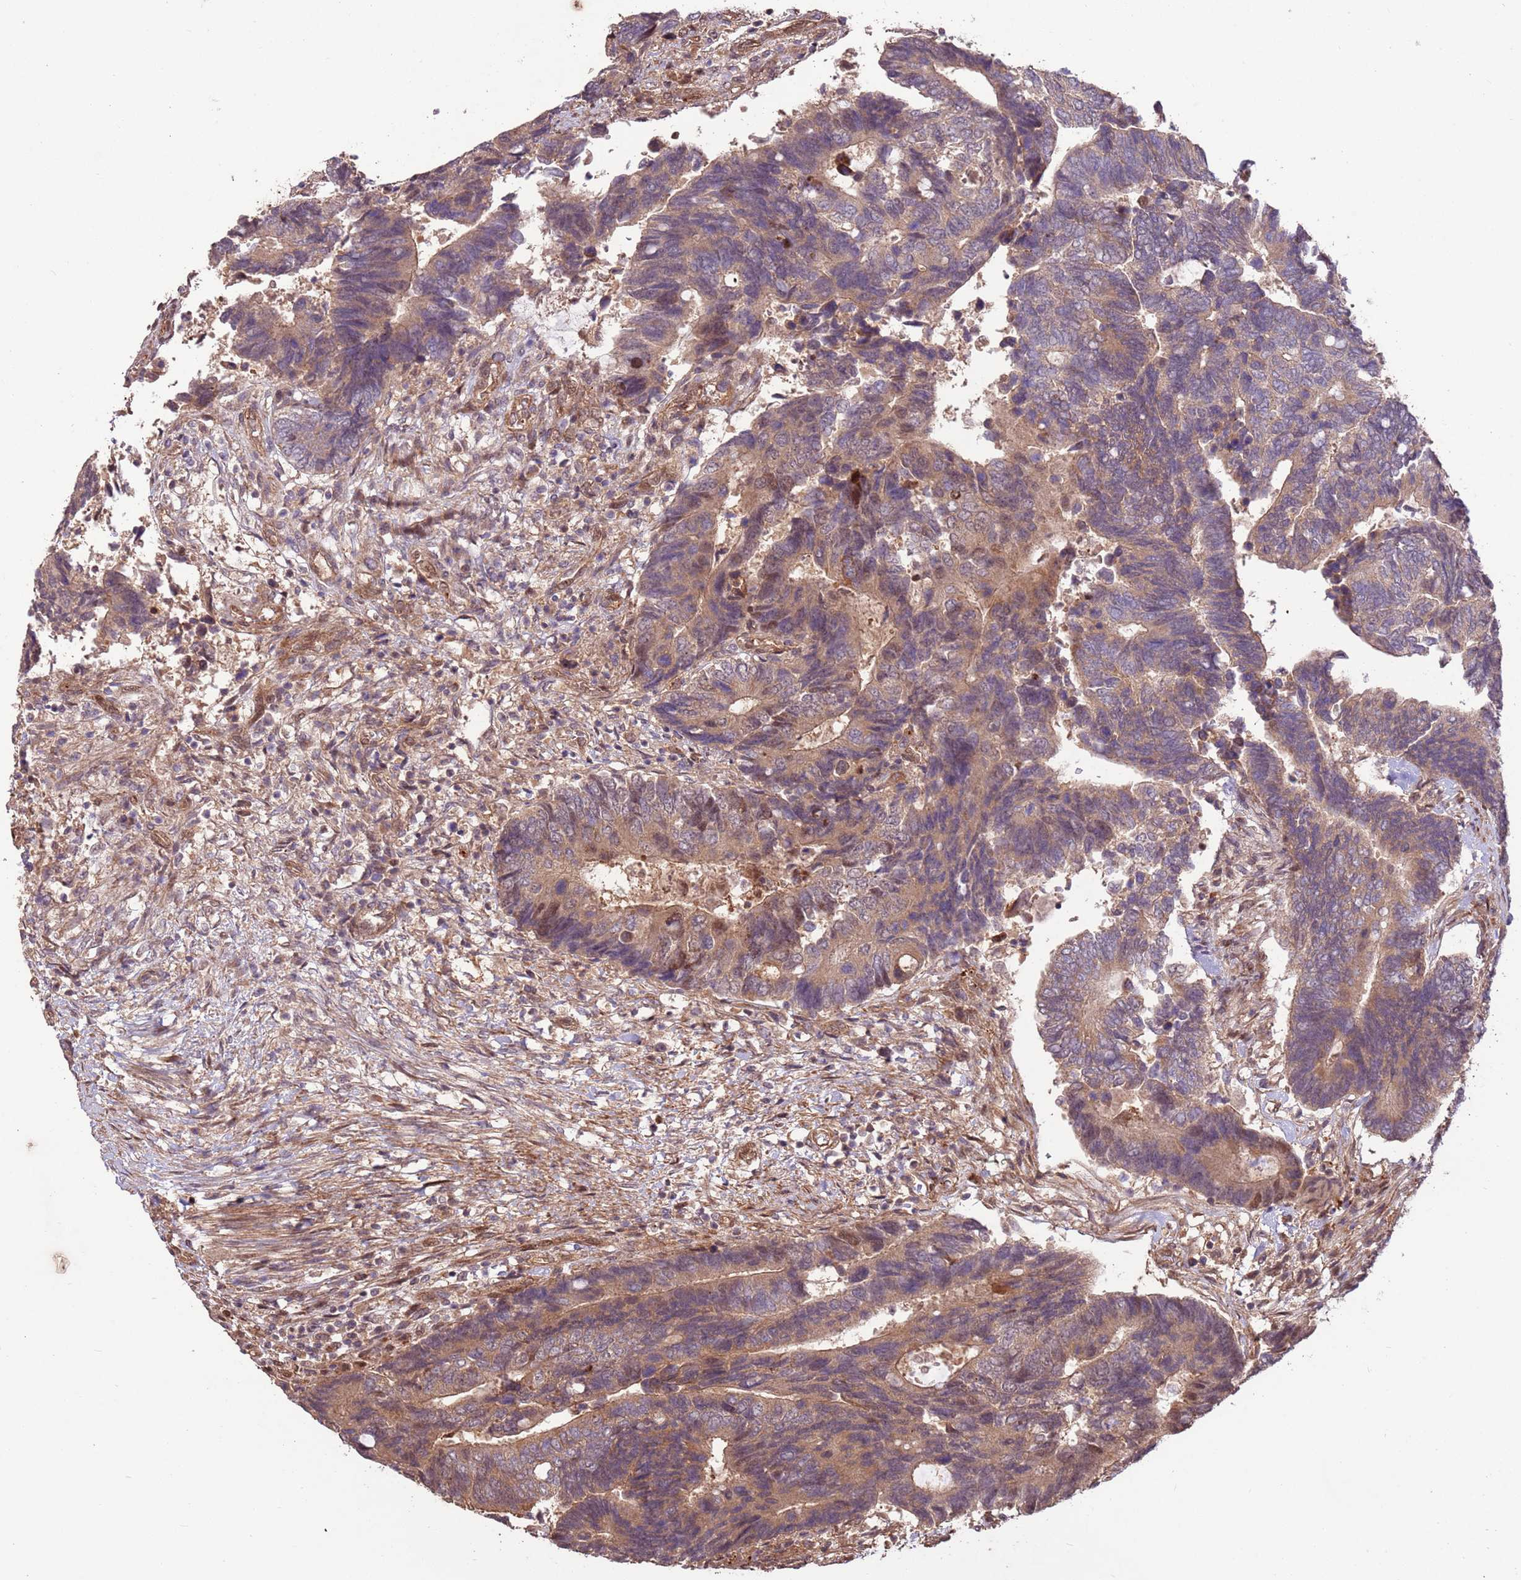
{"staining": {"intensity": "weak", "quantity": ">75%", "location": "cytoplasmic/membranous"}, "tissue": "colorectal cancer", "cell_type": "Tumor cells", "image_type": "cancer", "snomed": [{"axis": "morphology", "description": "Adenocarcinoma, NOS"}, {"axis": "topography", "description": "Colon"}], "caption": "Immunohistochemical staining of human colorectal cancer shows low levels of weak cytoplasmic/membranous staining in about >75% of tumor cells.", "gene": "CCDC112", "patient": {"sex": "male", "age": 87}}